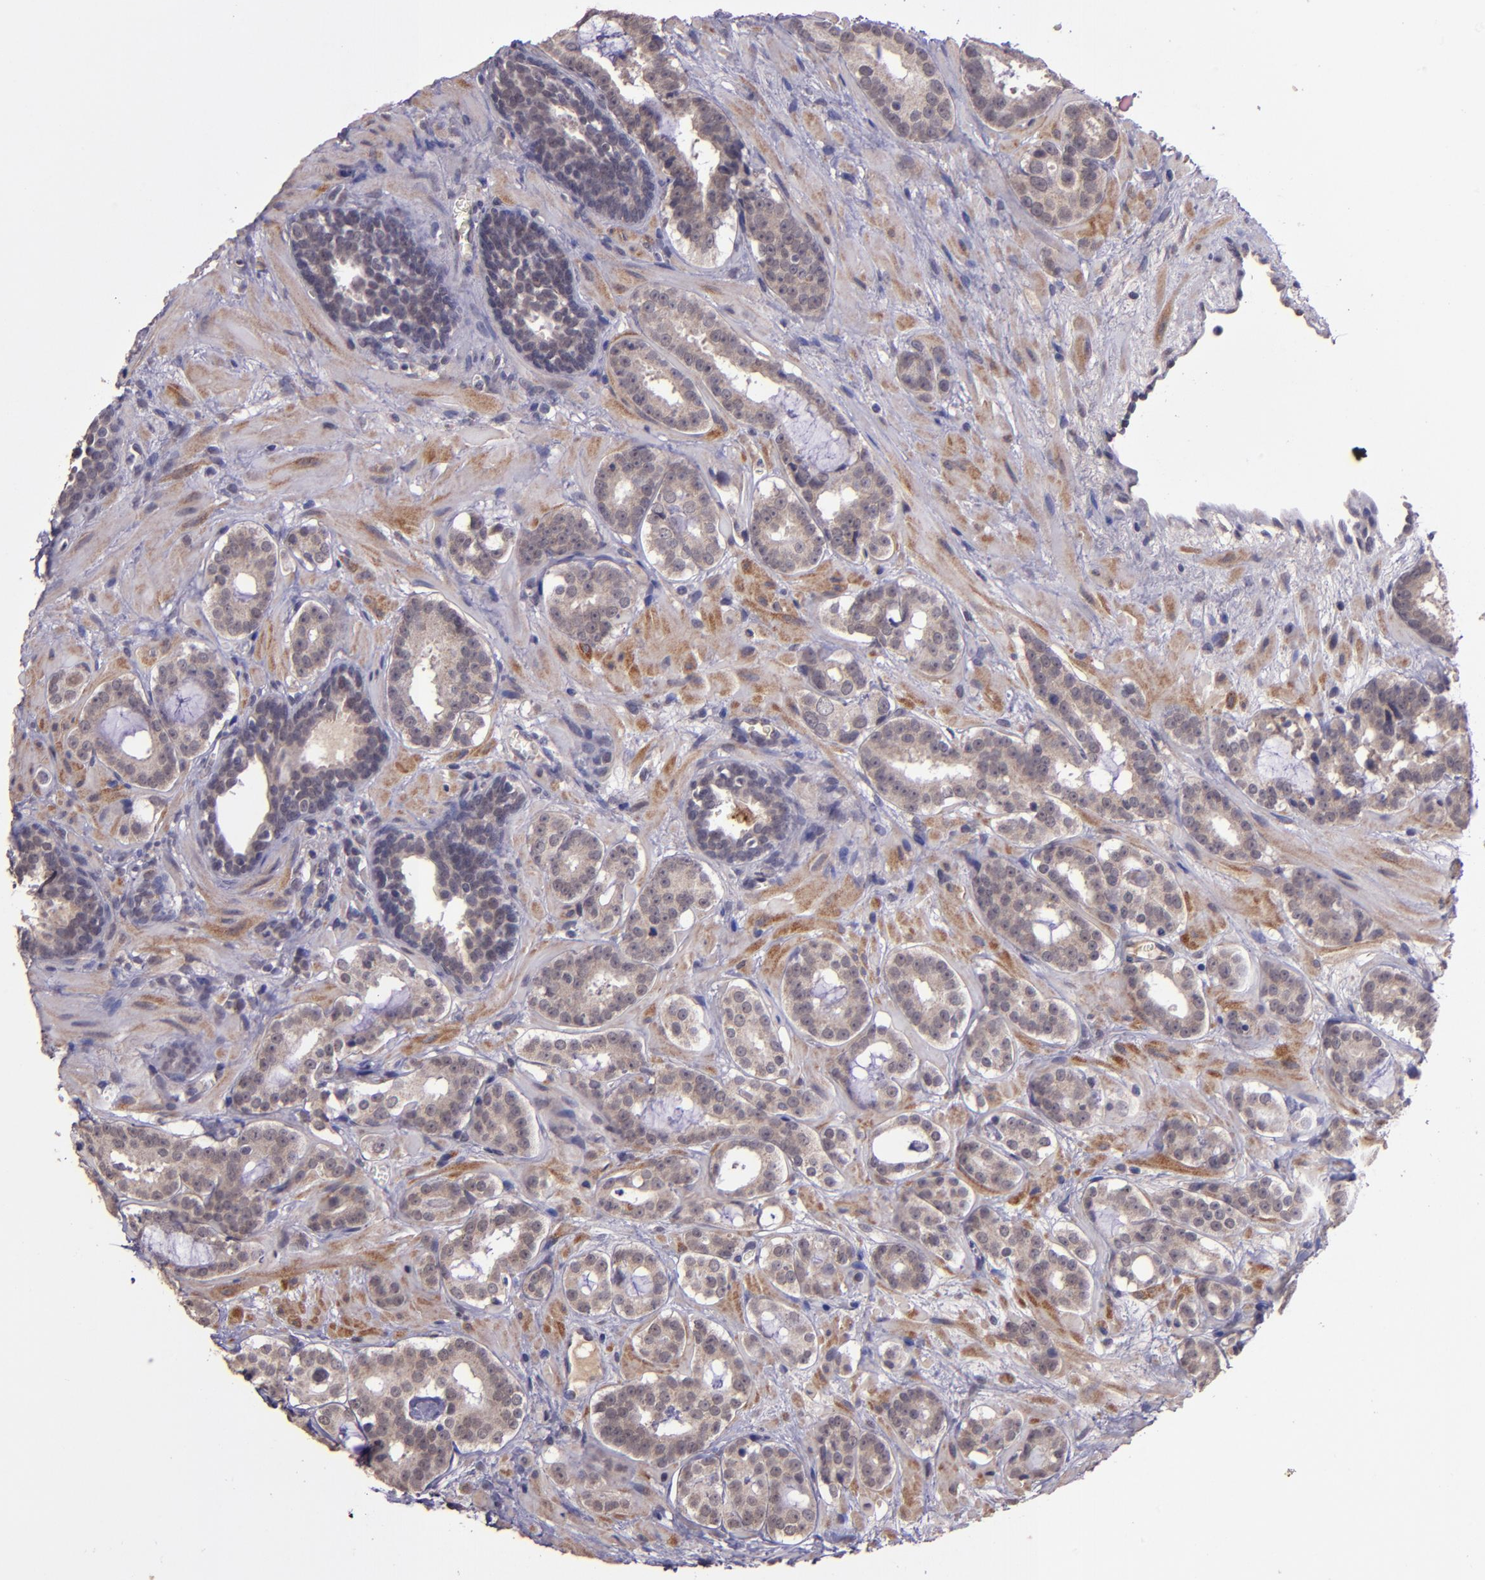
{"staining": {"intensity": "weak", "quantity": ">75%", "location": "cytoplasmic/membranous"}, "tissue": "prostate cancer", "cell_type": "Tumor cells", "image_type": "cancer", "snomed": [{"axis": "morphology", "description": "Adenocarcinoma, Low grade"}, {"axis": "topography", "description": "Prostate"}], "caption": "Weak cytoplasmic/membranous protein staining is present in about >75% of tumor cells in prostate cancer.", "gene": "TAF7L", "patient": {"sex": "male", "age": 57}}